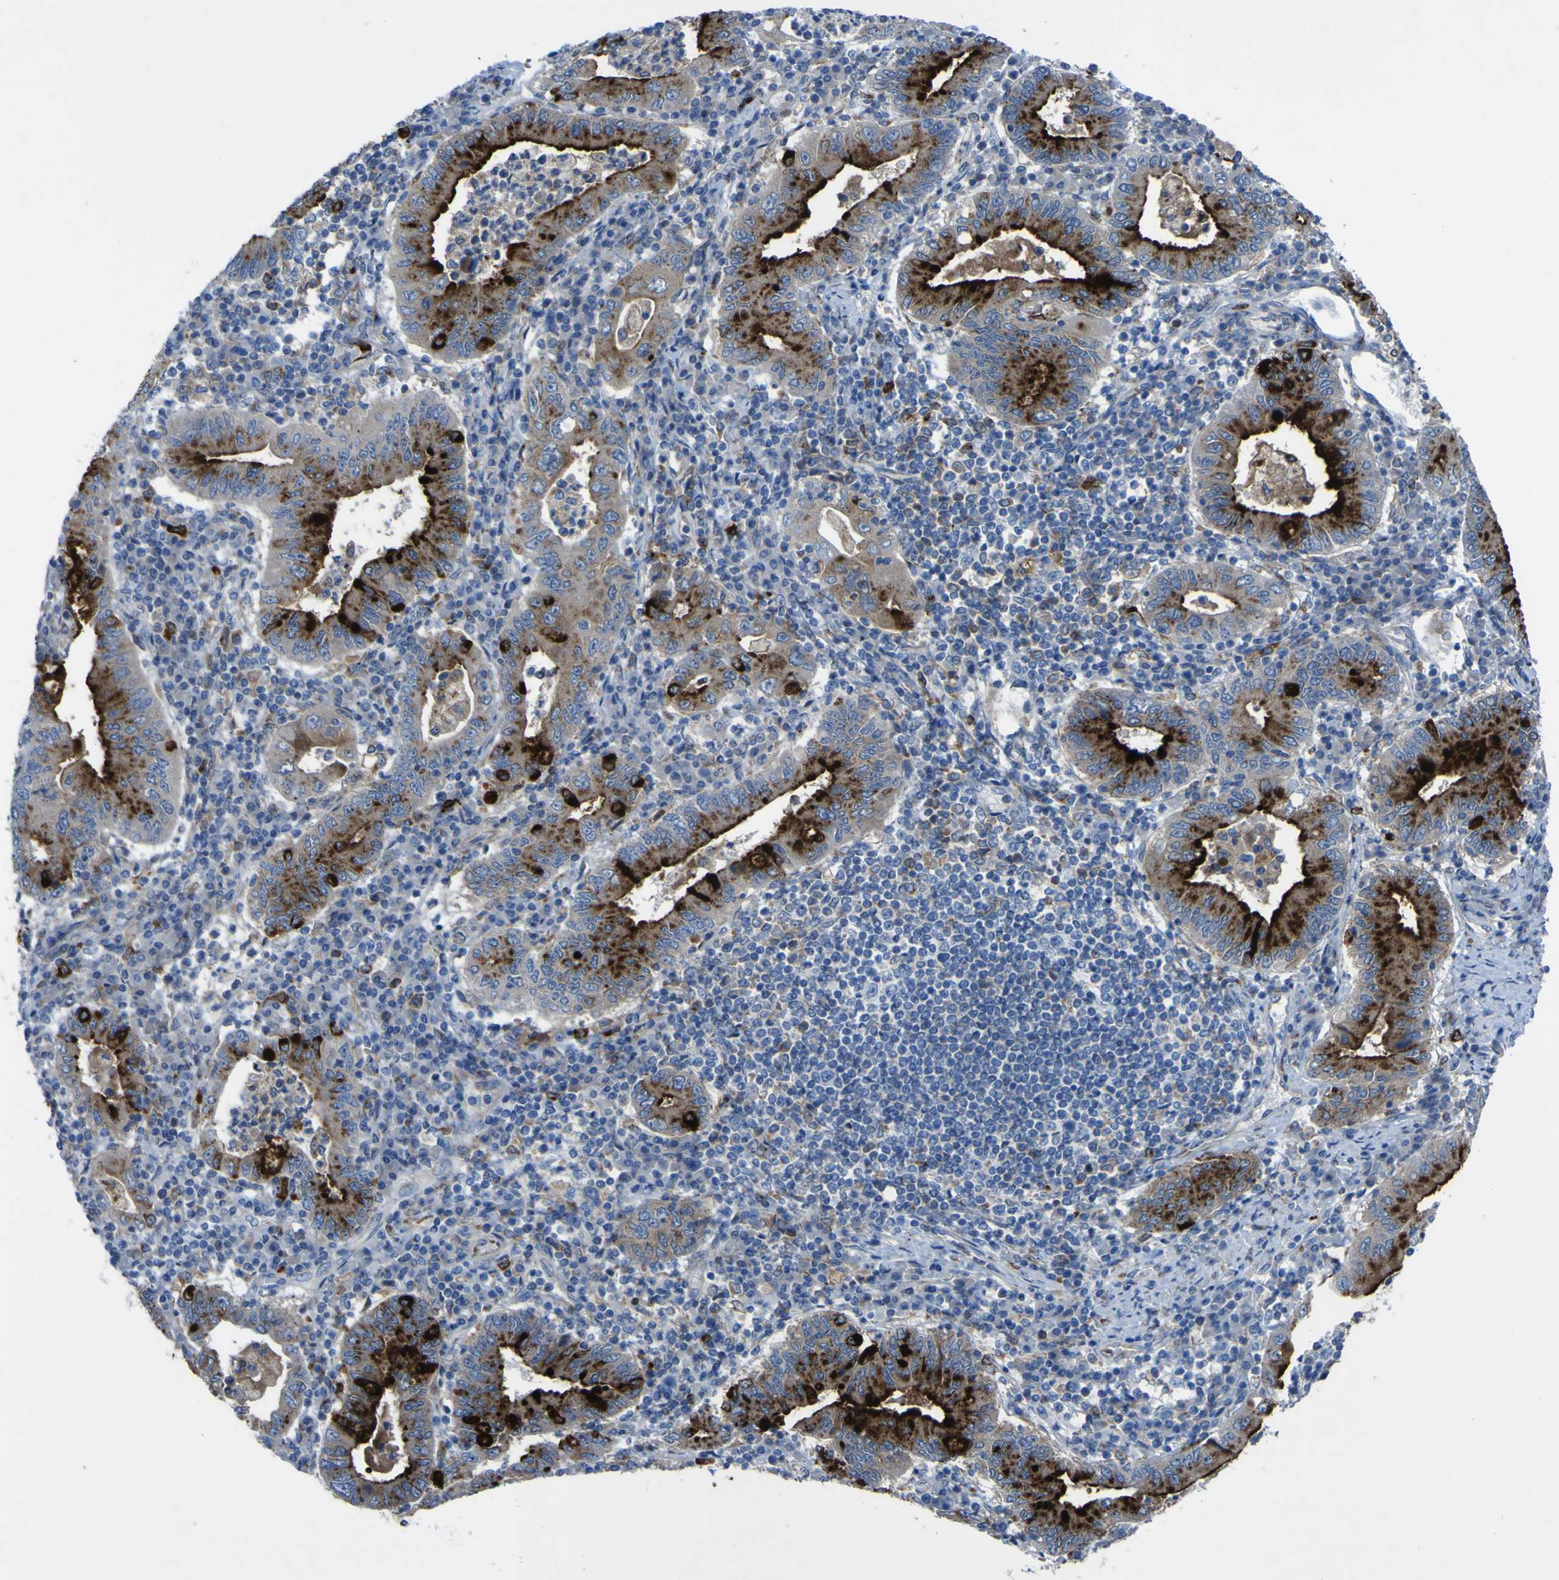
{"staining": {"intensity": "strong", "quantity": ">75%", "location": "cytoplasmic/membranous"}, "tissue": "stomach cancer", "cell_type": "Tumor cells", "image_type": "cancer", "snomed": [{"axis": "morphology", "description": "Normal tissue, NOS"}, {"axis": "morphology", "description": "Adenocarcinoma, NOS"}, {"axis": "topography", "description": "Esophagus"}, {"axis": "topography", "description": "Stomach, upper"}, {"axis": "topography", "description": "Peripheral nerve tissue"}], "caption": "Protein staining reveals strong cytoplasmic/membranous staining in approximately >75% of tumor cells in adenocarcinoma (stomach).", "gene": "CST3", "patient": {"sex": "male", "age": 62}}